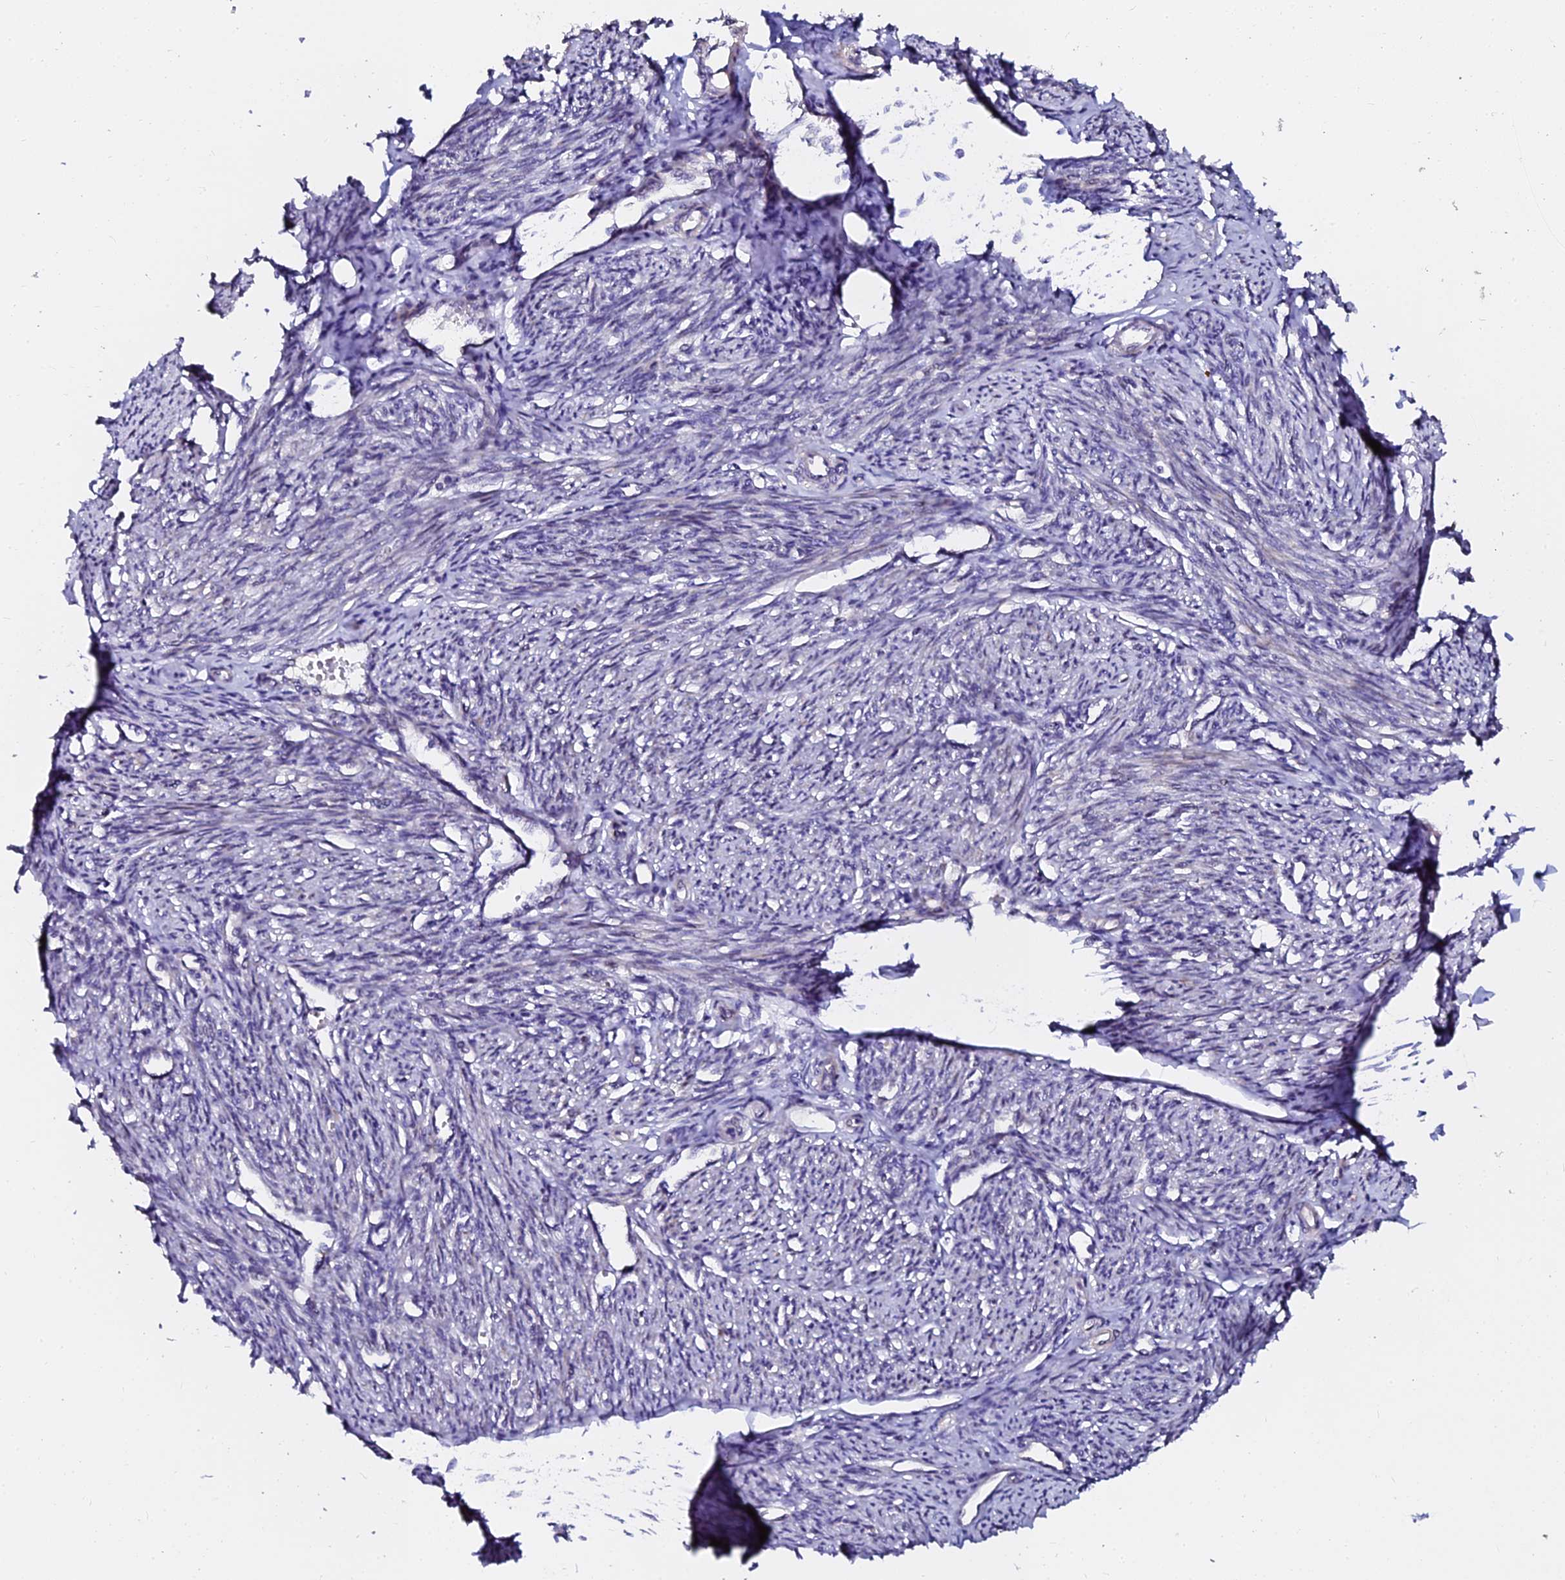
{"staining": {"intensity": "moderate", "quantity": "25%-75%", "location": "cytoplasmic/membranous"}, "tissue": "smooth muscle", "cell_type": "Smooth muscle cells", "image_type": "normal", "snomed": [{"axis": "morphology", "description": "Normal tissue, NOS"}, {"axis": "topography", "description": "Smooth muscle"}, {"axis": "topography", "description": "Uterus"}], "caption": "About 25%-75% of smooth muscle cells in benign human smooth muscle display moderate cytoplasmic/membranous protein expression as visualized by brown immunohistochemical staining.", "gene": "GPN3", "patient": {"sex": "female", "age": 59}}